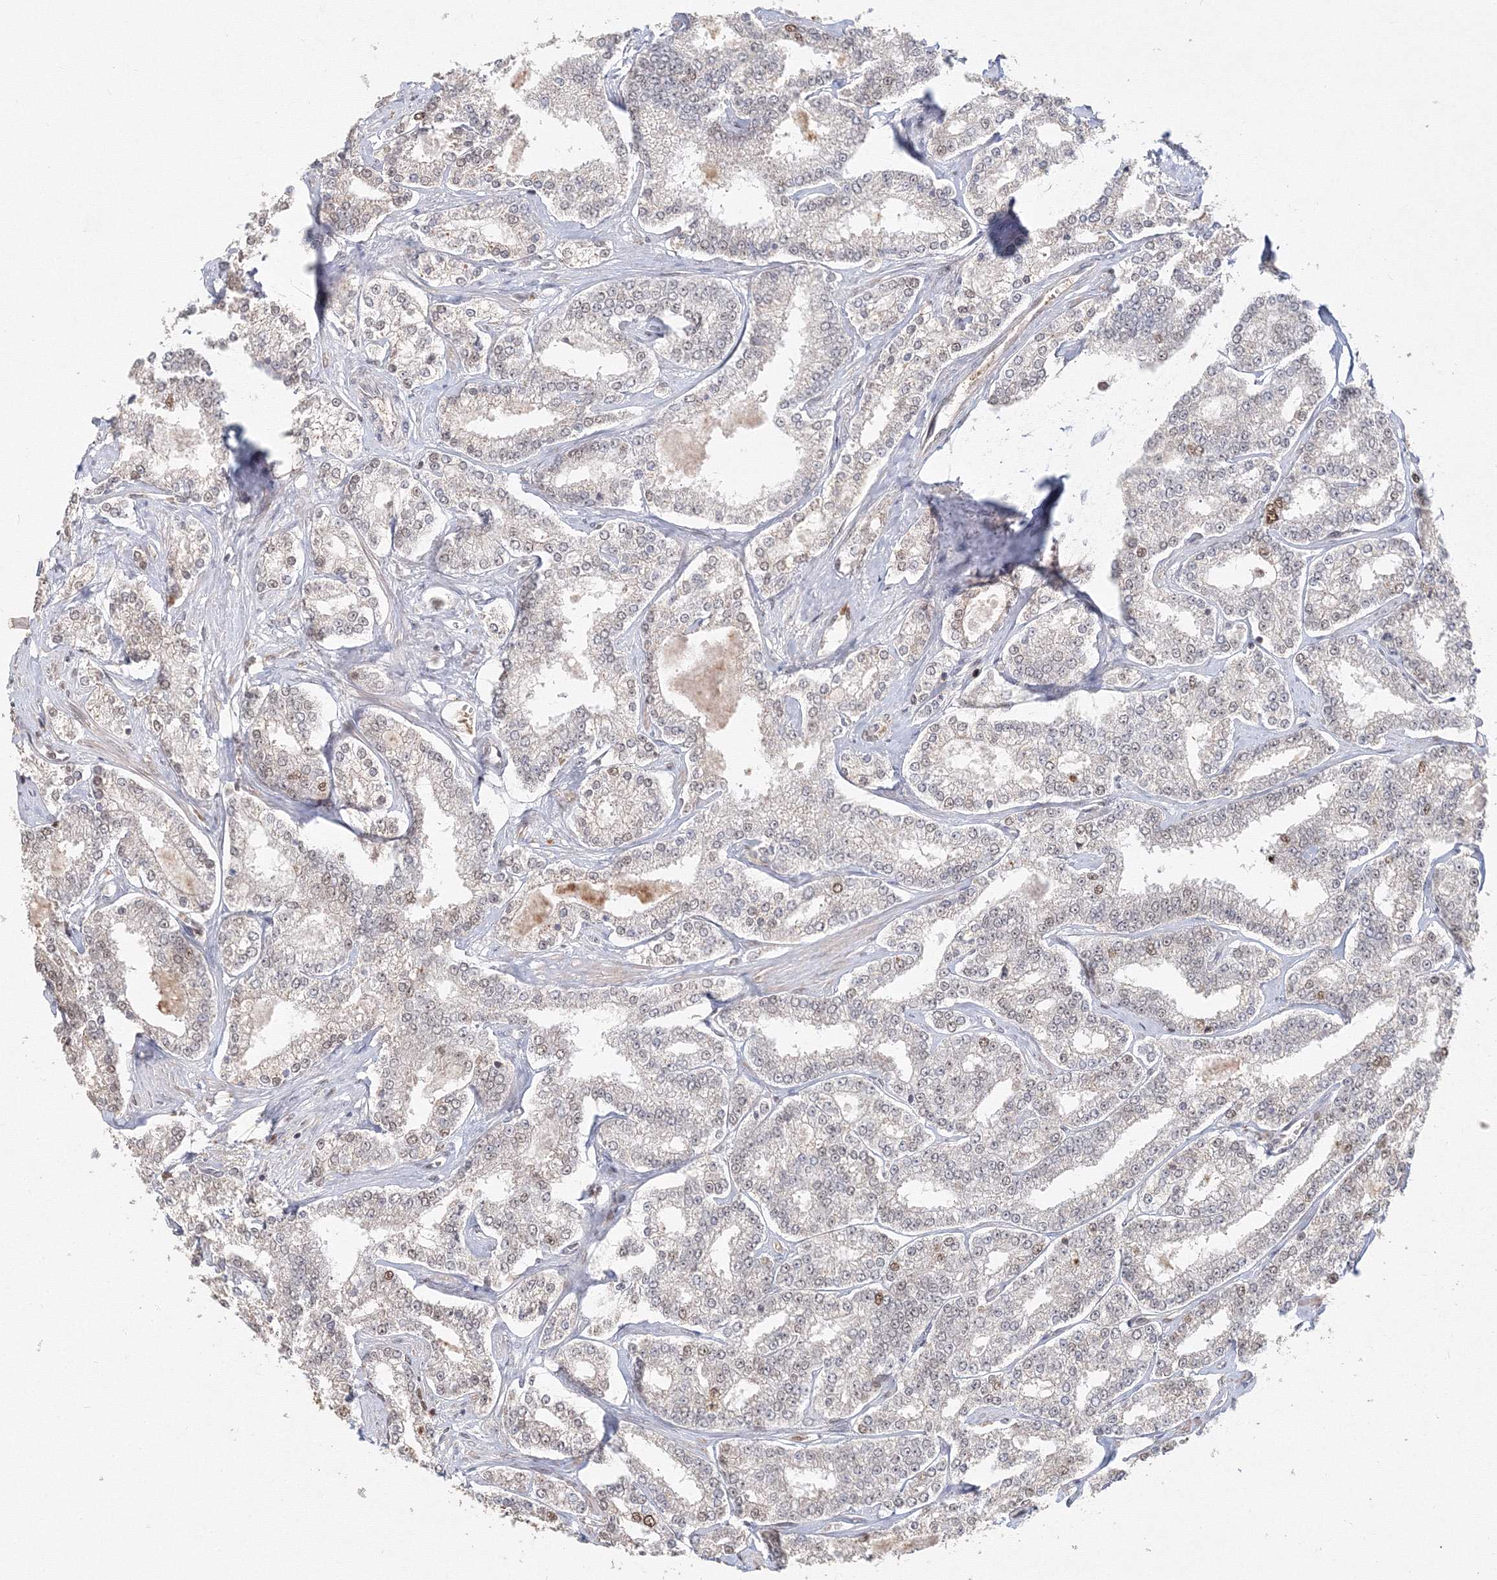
{"staining": {"intensity": "moderate", "quantity": "<25%", "location": "nuclear"}, "tissue": "prostate cancer", "cell_type": "Tumor cells", "image_type": "cancer", "snomed": [{"axis": "morphology", "description": "Normal tissue, NOS"}, {"axis": "morphology", "description": "Adenocarcinoma, High grade"}, {"axis": "topography", "description": "Prostate"}], "caption": "A high-resolution image shows IHC staining of prostate high-grade adenocarcinoma, which demonstrates moderate nuclear positivity in approximately <25% of tumor cells. Immunohistochemistry (ihc) stains the protein in brown and the nuclei are stained blue.", "gene": "IWS1", "patient": {"sex": "male", "age": 83}}